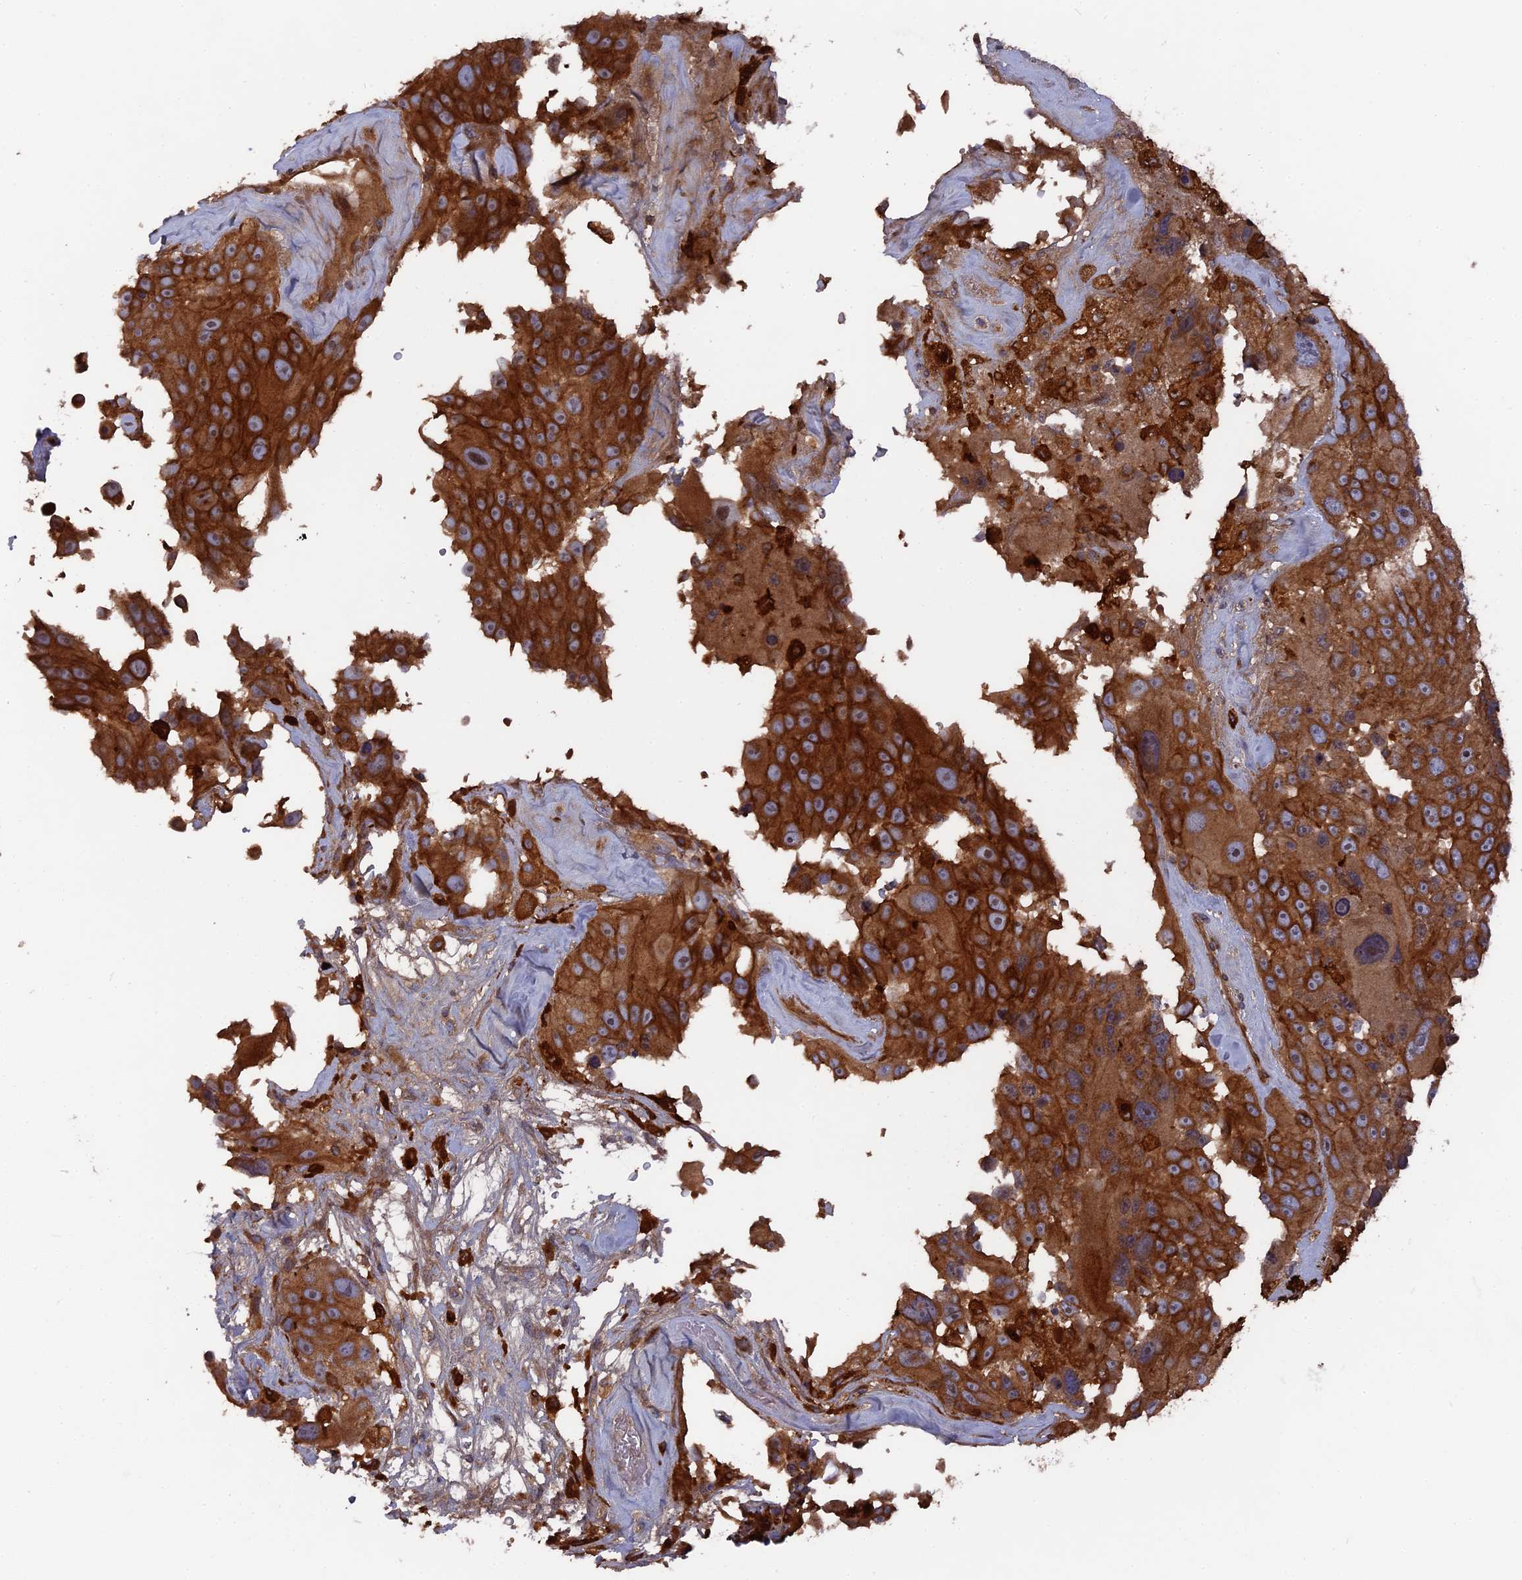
{"staining": {"intensity": "strong", "quantity": ">75%", "location": "cytoplasmic/membranous"}, "tissue": "melanoma", "cell_type": "Tumor cells", "image_type": "cancer", "snomed": [{"axis": "morphology", "description": "Malignant melanoma, Metastatic site"}, {"axis": "topography", "description": "Lymph node"}], "caption": "Malignant melanoma (metastatic site) stained for a protein shows strong cytoplasmic/membranous positivity in tumor cells. The staining was performed using DAB to visualize the protein expression in brown, while the nuclei were stained in blue with hematoxylin (Magnification: 20x).", "gene": "DEF8", "patient": {"sex": "male", "age": 62}}